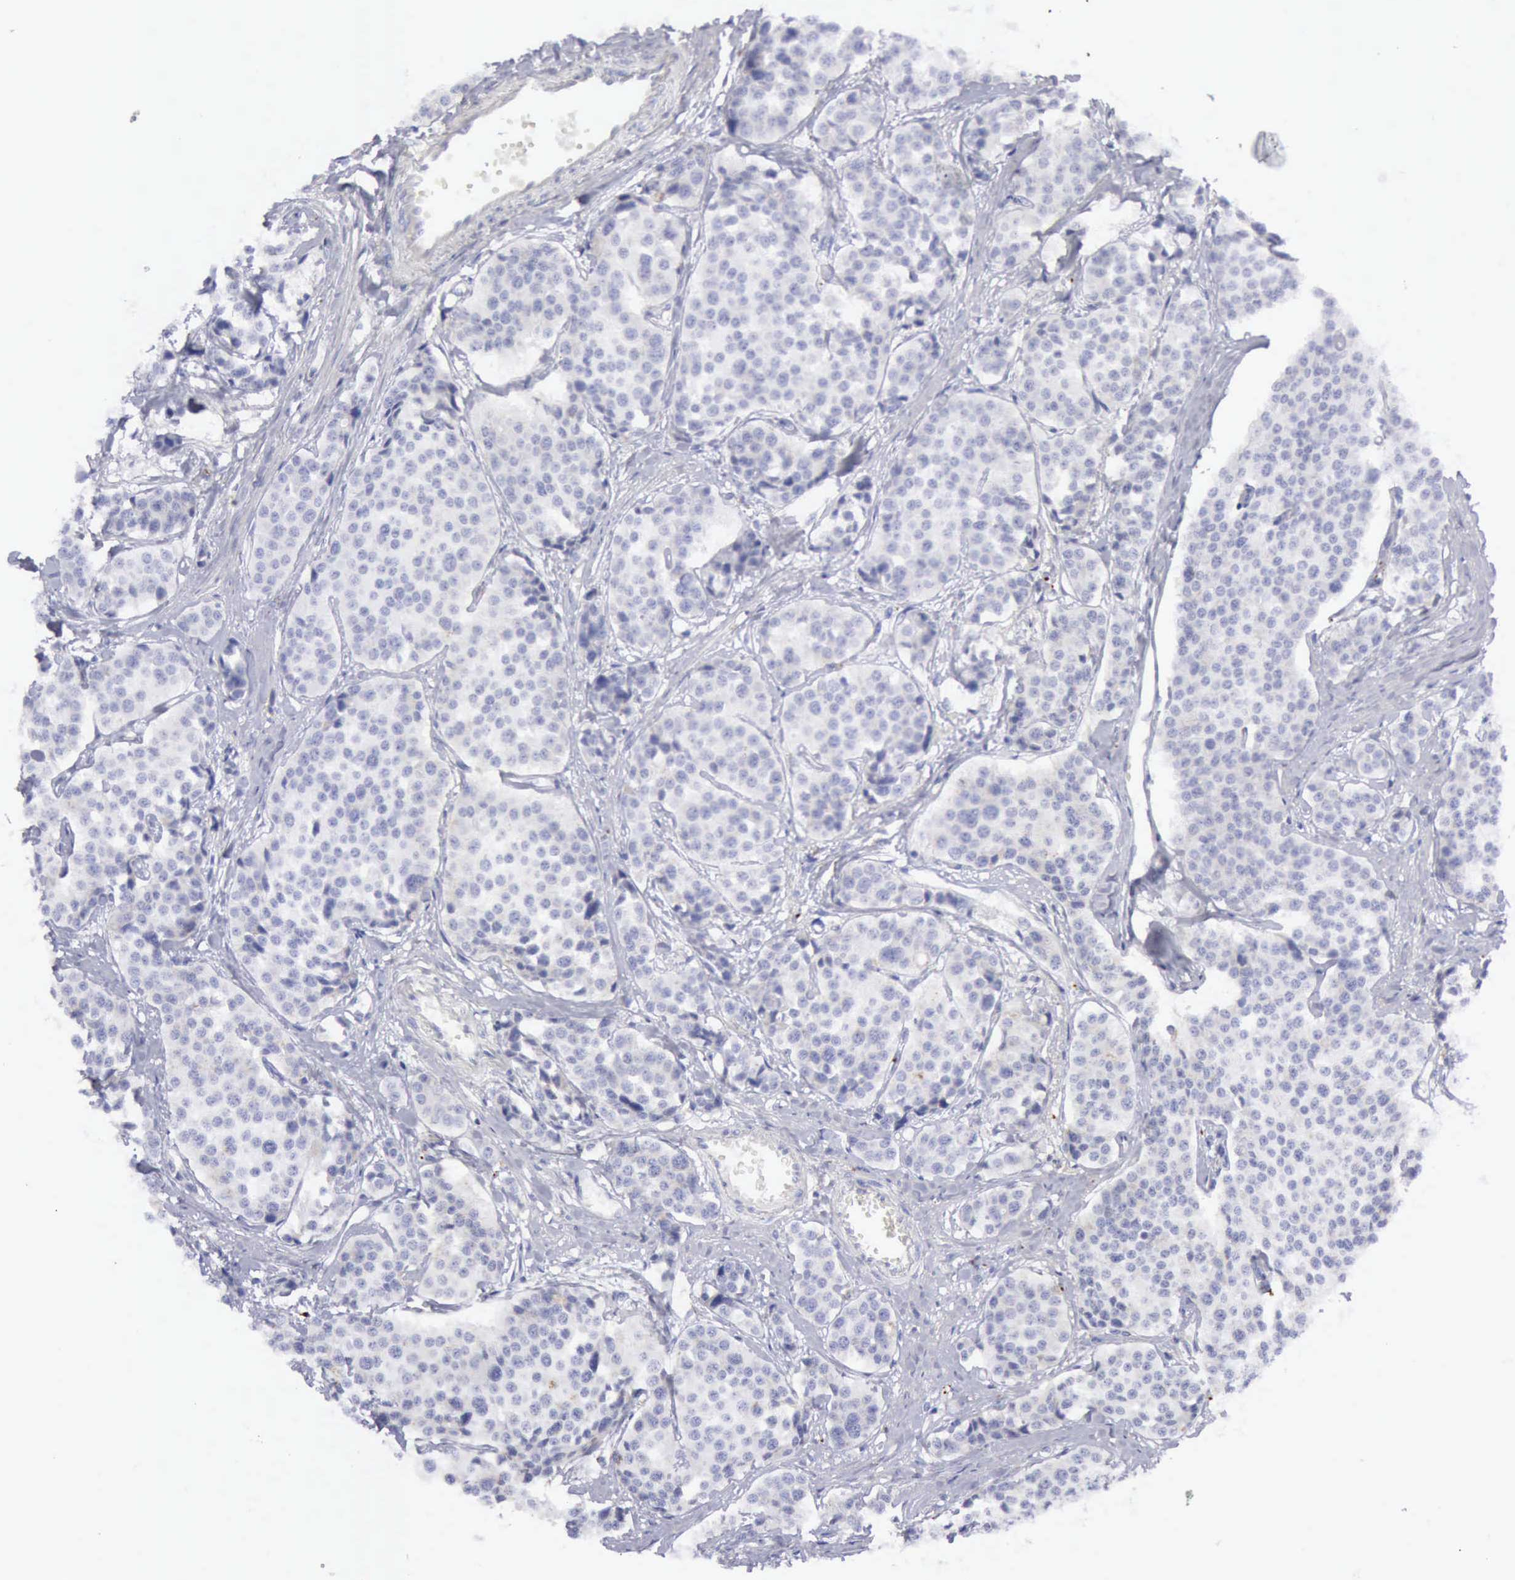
{"staining": {"intensity": "negative", "quantity": "none", "location": "none"}, "tissue": "carcinoid", "cell_type": "Tumor cells", "image_type": "cancer", "snomed": [{"axis": "morphology", "description": "Carcinoid, malignant, NOS"}, {"axis": "topography", "description": "Small intestine"}], "caption": "This histopathology image is of carcinoid stained with immunohistochemistry to label a protein in brown with the nuclei are counter-stained blue. There is no staining in tumor cells.", "gene": "CTSS", "patient": {"sex": "male", "age": 60}}